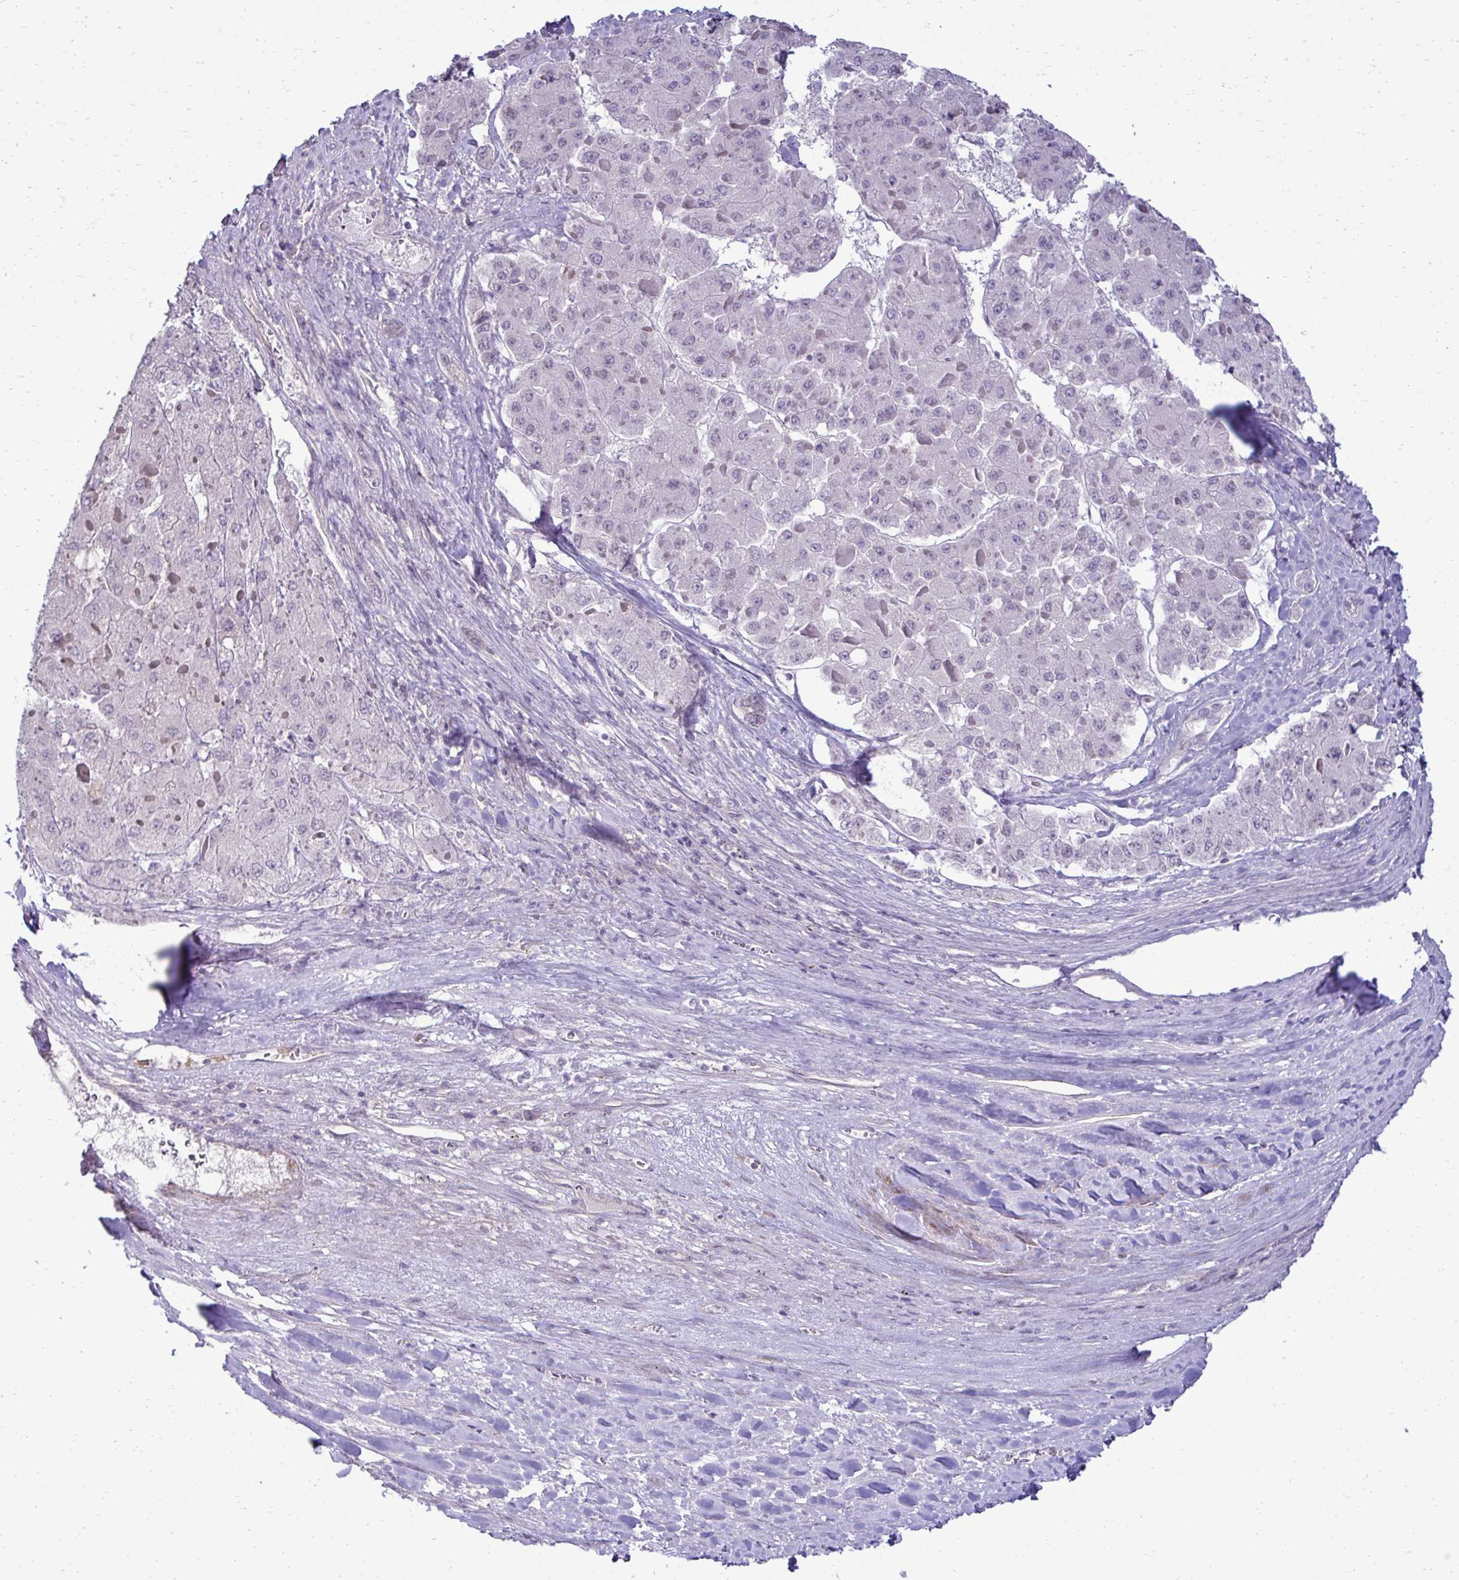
{"staining": {"intensity": "weak", "quantity": "<25%", "location": "nuclear"}, "tissue": "liver cancer", "cell_type": "Tumor cells", "image_type": "cancer", "snomed": [{"axis": "morphology", "description": "Carcinoma, Hepatocellular, NOS"}, {"axis": "topography", "description": "Liver"}], "caption": "Liver cancer (hepatocellular carcinoma) was stained to show a protein in brown. There is no significant expression in tumor cells.", "gene": "SLC30A3", "patient": {"sex": "female", "age": 73}}